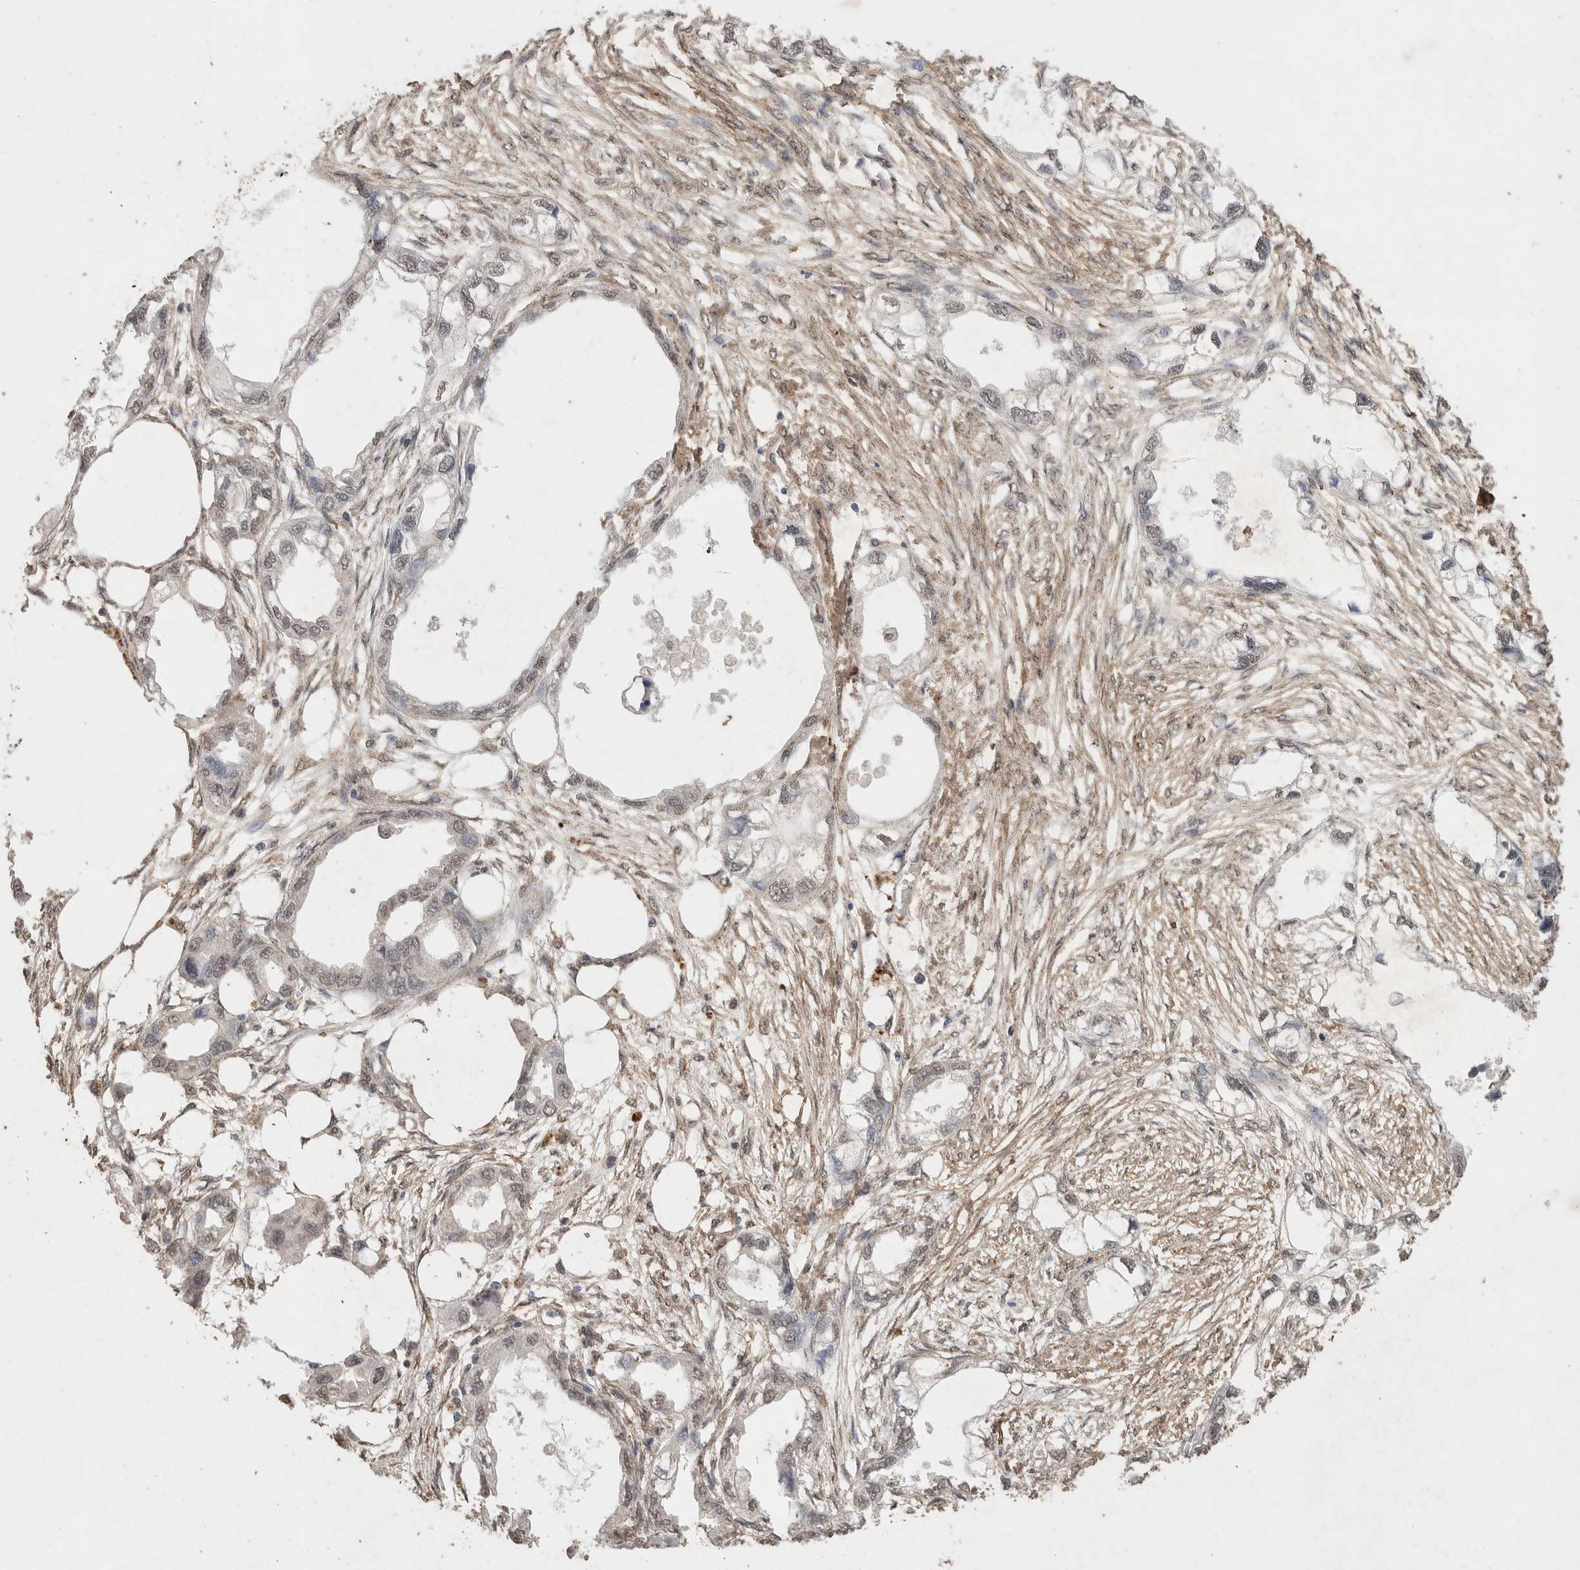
{"staining": {"intensity": "negative", "quantity": "none", "location": "none"}, "tissue": "endometrial cancer", "cell_type": "Tumor cells", "image_type": "cancer", "snomed": [{"axis": "morphology", "description": "Adenocarcinoma, NOS"}, {"axis": "morphology", "description": "Adenocarcinoma, metastatic, NOS"}, {"axis": "topography", "description": "Adipose tissue"}, {"axis": "topography", "description": "Endometrium"}], "caption": "This is an immunohistochemistry photomicrograph of human endometrial cancer. There is no expression in tumor cells.", "gene": "C1QTNF5", "patient": {"sex": "female", "age": 67}}